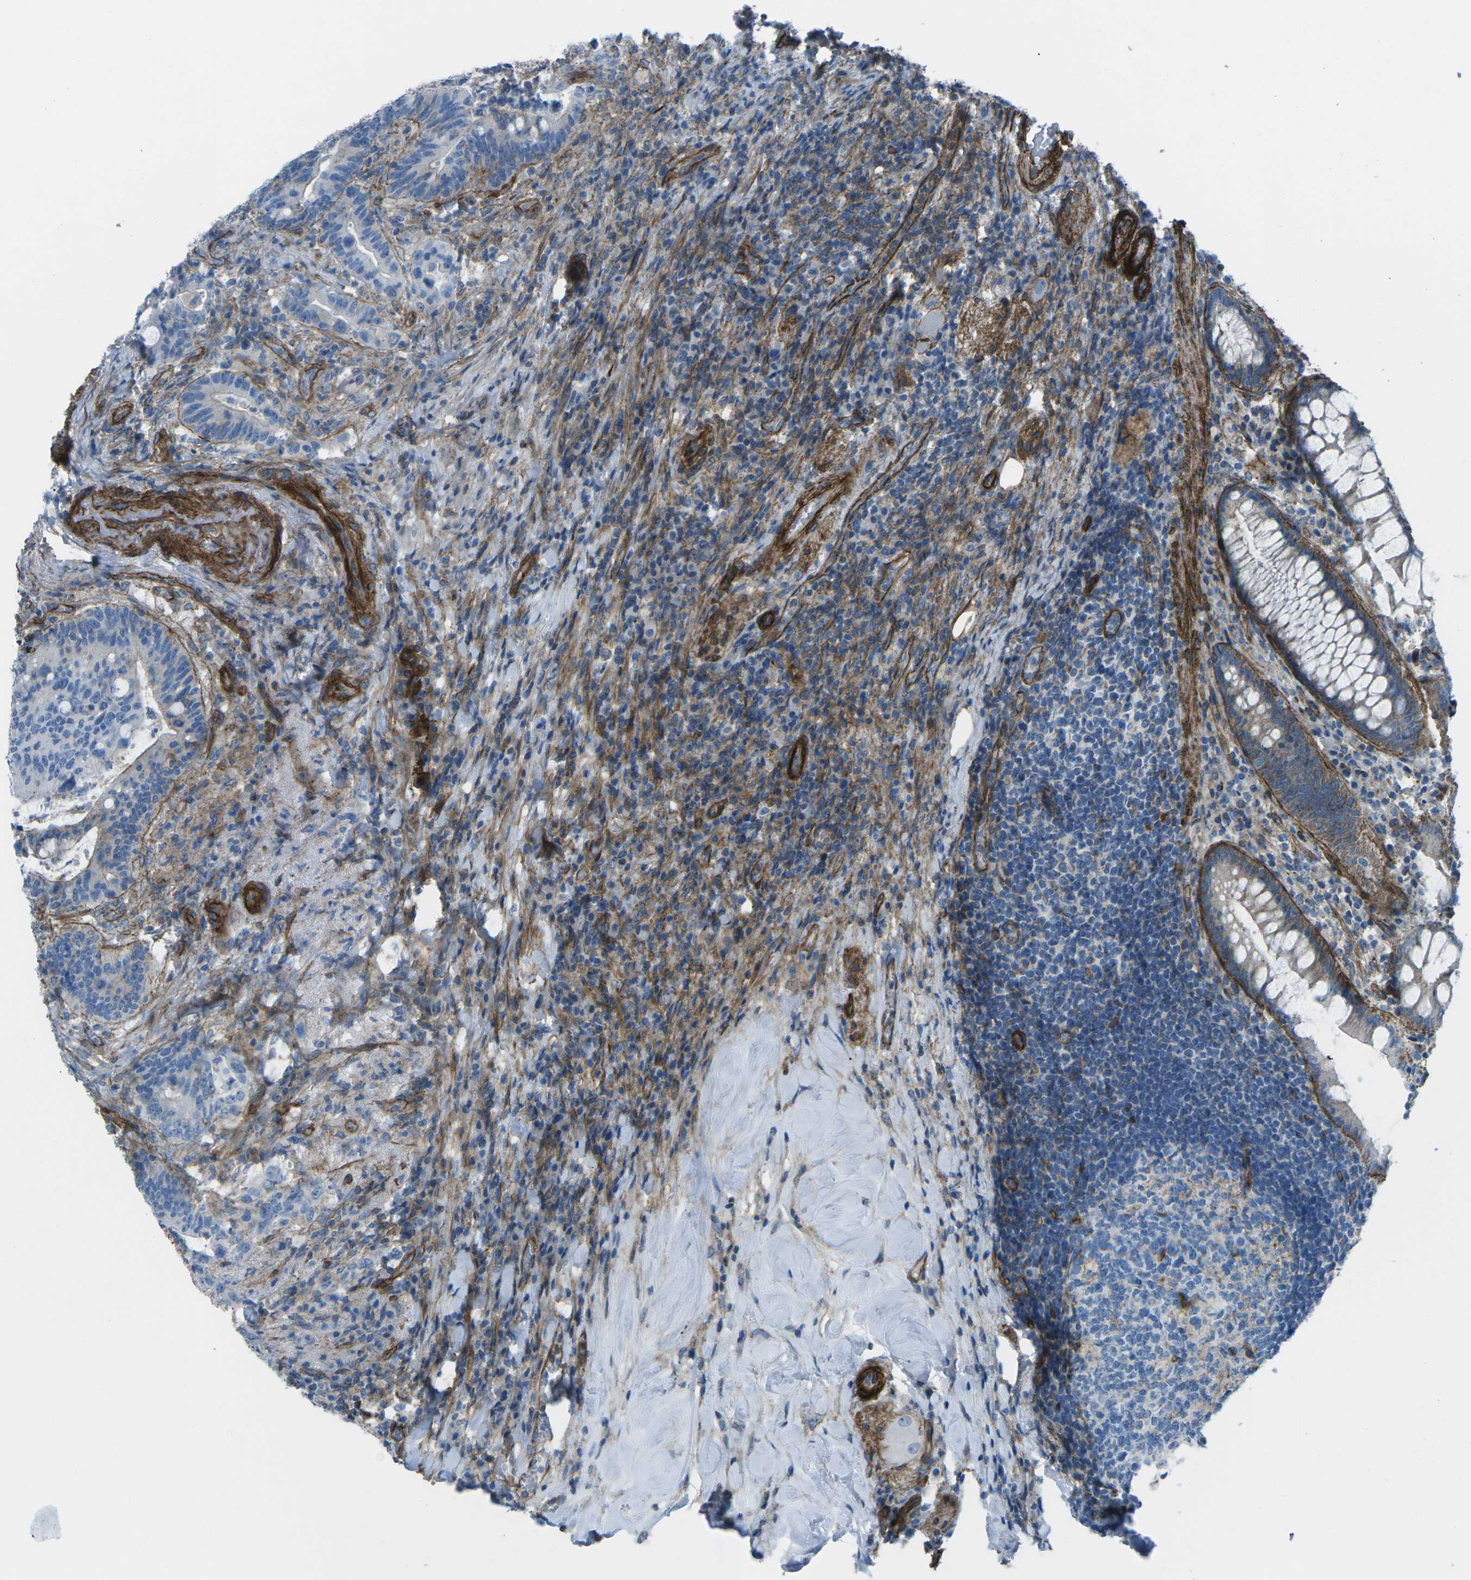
{"staining": {"intensity": "moderate", "quantity": "25%-75%", "location": "cytoplasmic/membranous"}, "tissue": "colorectal cancer", "cell_type": "Tumor cells", "image_type": "cancer", "snomed": [{"axis": "morphology", "description": "Normal tissue, NOS"}, {"axis": "morphology", "description": "Adenocarcinoma, NOS"}, {"axis": "topography", "description": "Colon"}], "caption": "Colorectal cancer (adenocarcinoma) stained with a protein marker displays moderate staining in tumor cells.", "gene": "UTRN", "patient": {"sex": "female", "age": 66}}